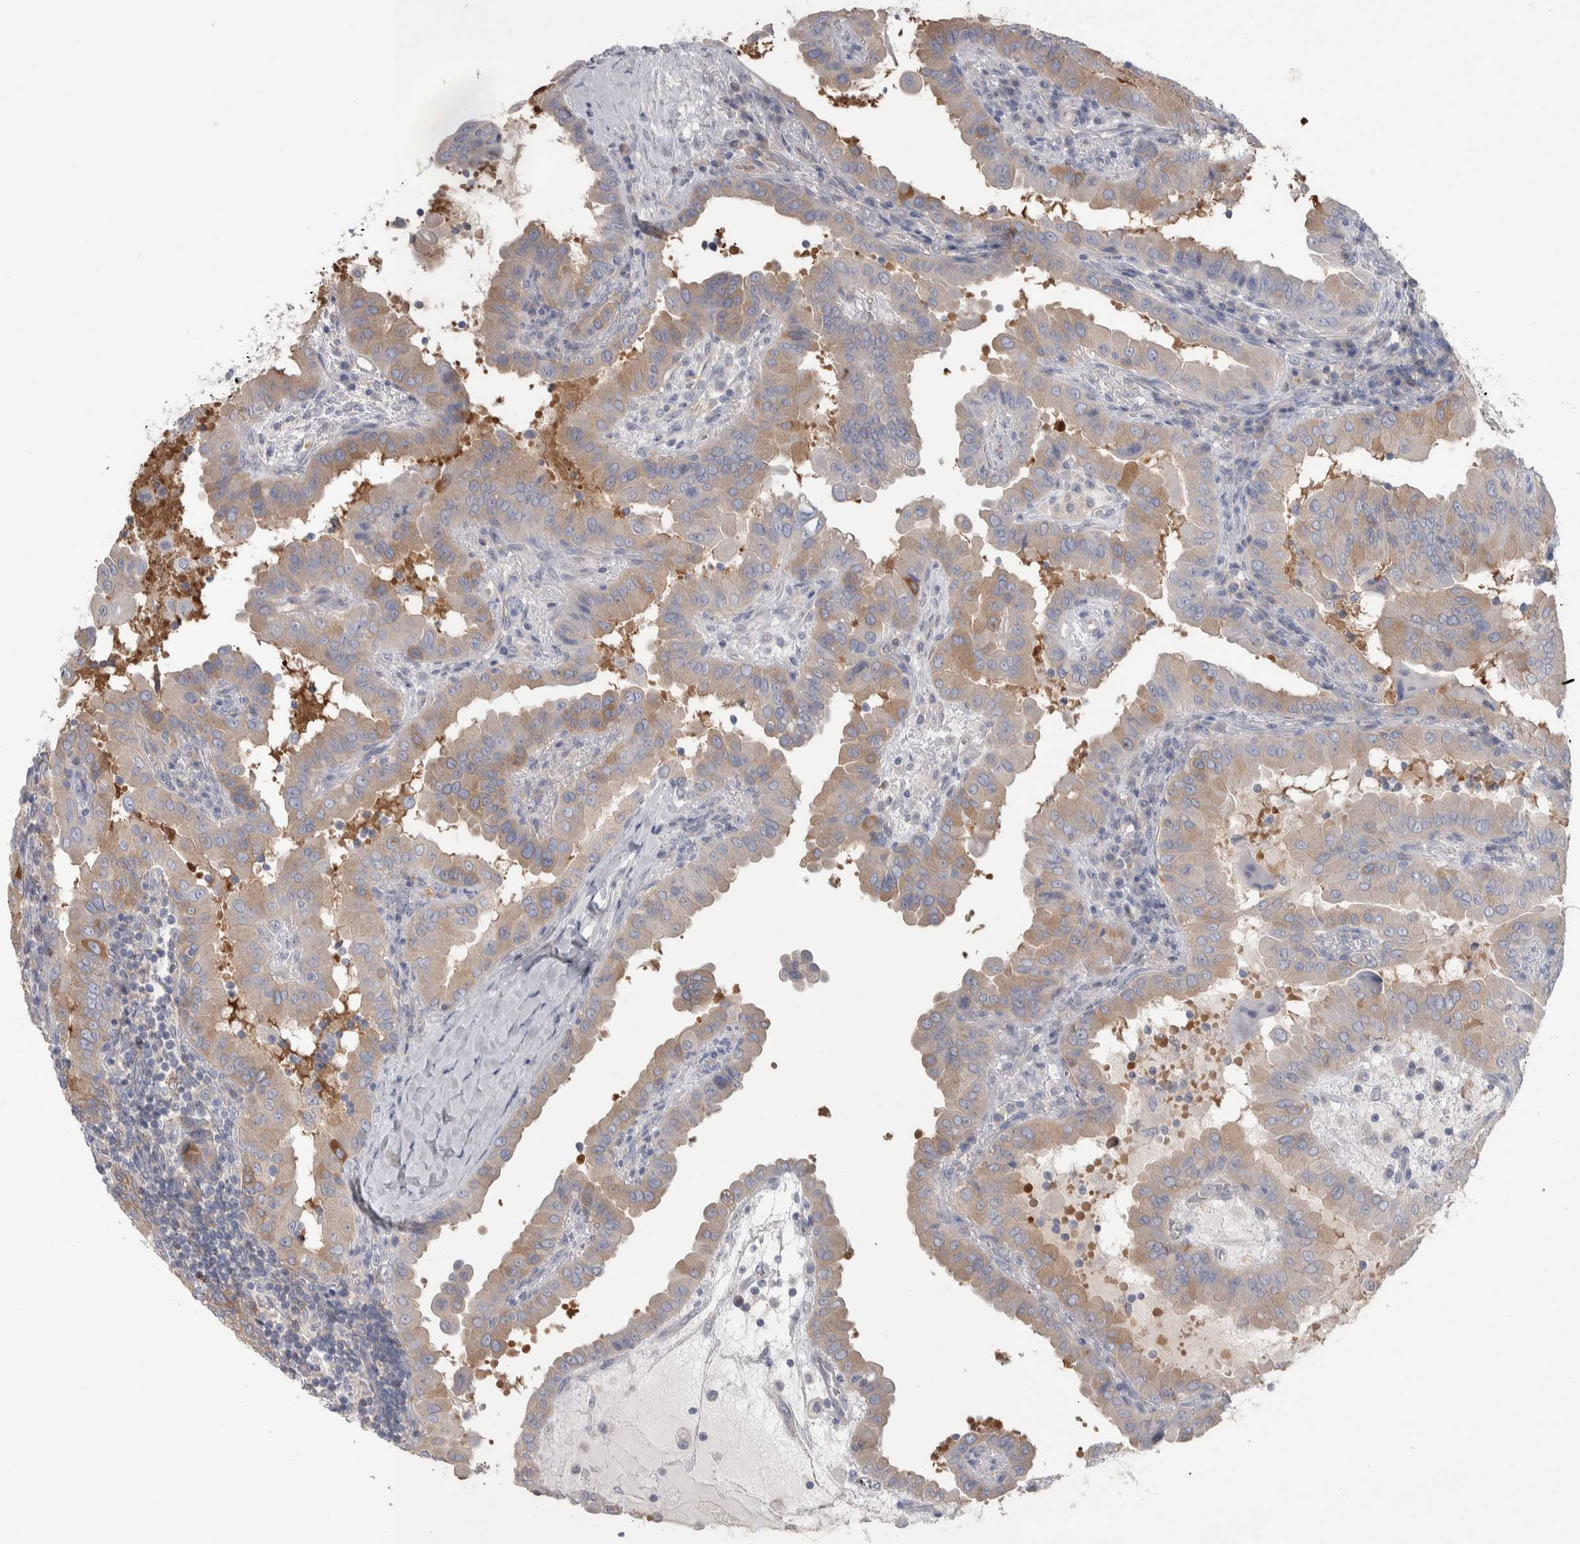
{"staining": {"intensity": "weak", "quantity": ">75%", "location": "cytoplasmic/membranous"}, "tissue": "thyroid cancer", "cell_type": "Tumor cells", "image_type": "cancer", "snomed": [{"axis": "morphology", "description": "Papillary adenocarcinoma, NOS"}, {"axis": "topography", "description": "Thyroid gland"}], "caption": "Immunohistochemistry (DAB) staining of human thyroid cancer displays weak cytoplasmic/membranous protein positivity in approximately >75% of tumor cells.", "gene": "GPHN", "patient": {"sex": "male", "age": 33}}